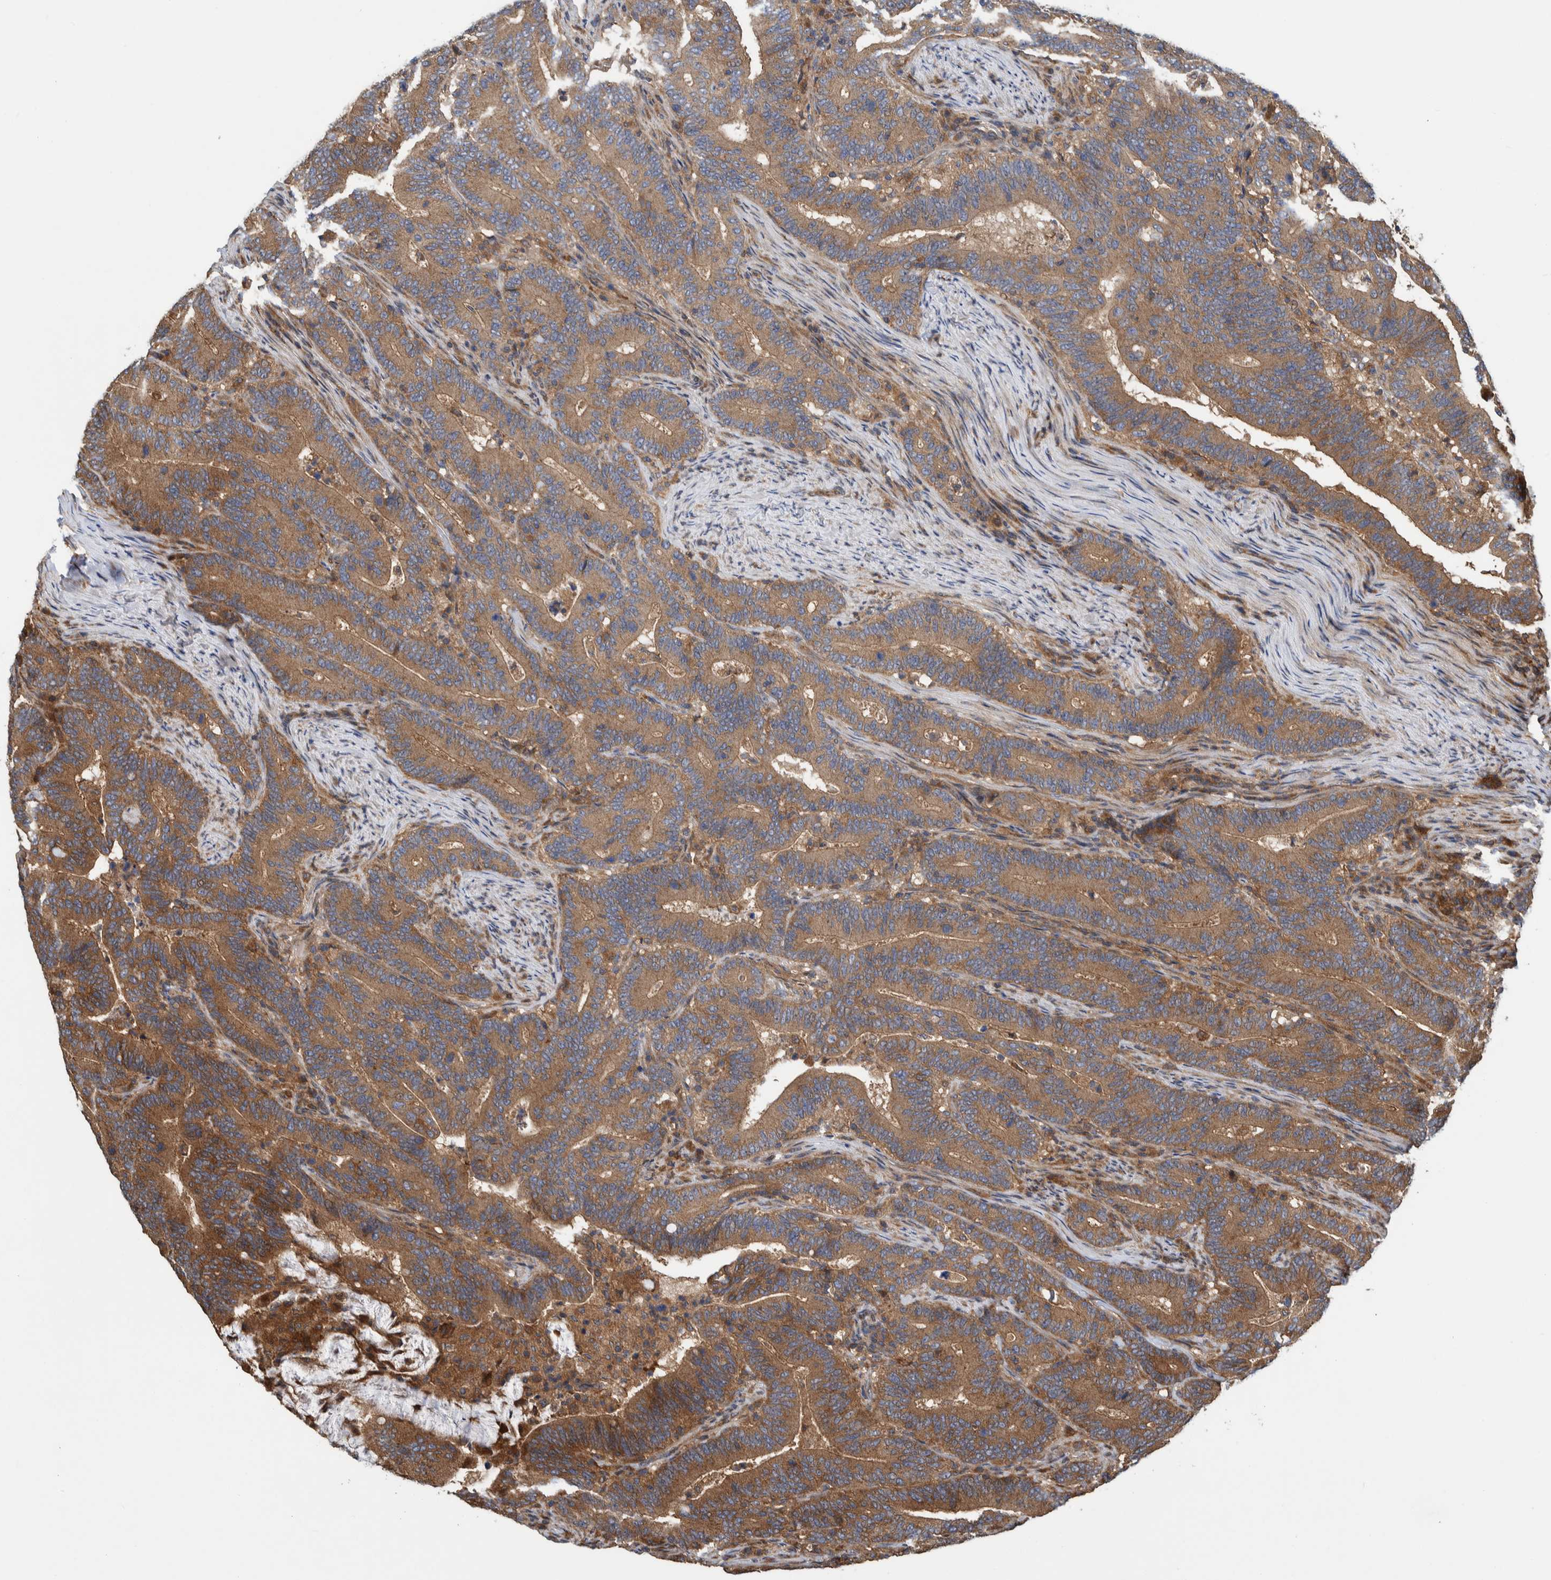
{"staining": {"intensity": "moderate", "quantity": ">75%", "location": "cytoplasmic/membranous"}, "tissue": "colorectal cancer", "cell_type": "Tumor cells", "image_type": "cancer", "snomed": [{"axis": "morphology", "description": "Adenocarcinoma, NOS"}, {"axis": "topography", "description": "Colon"}], "caption": "Colorectal cancer (adenocarcinoma) stained for a protein demonstrates moderate cytoplasmic/membranous positivity in tumor cells.", "gene": "CCDC57", "patient": {"sex": "female", "age": 66}}